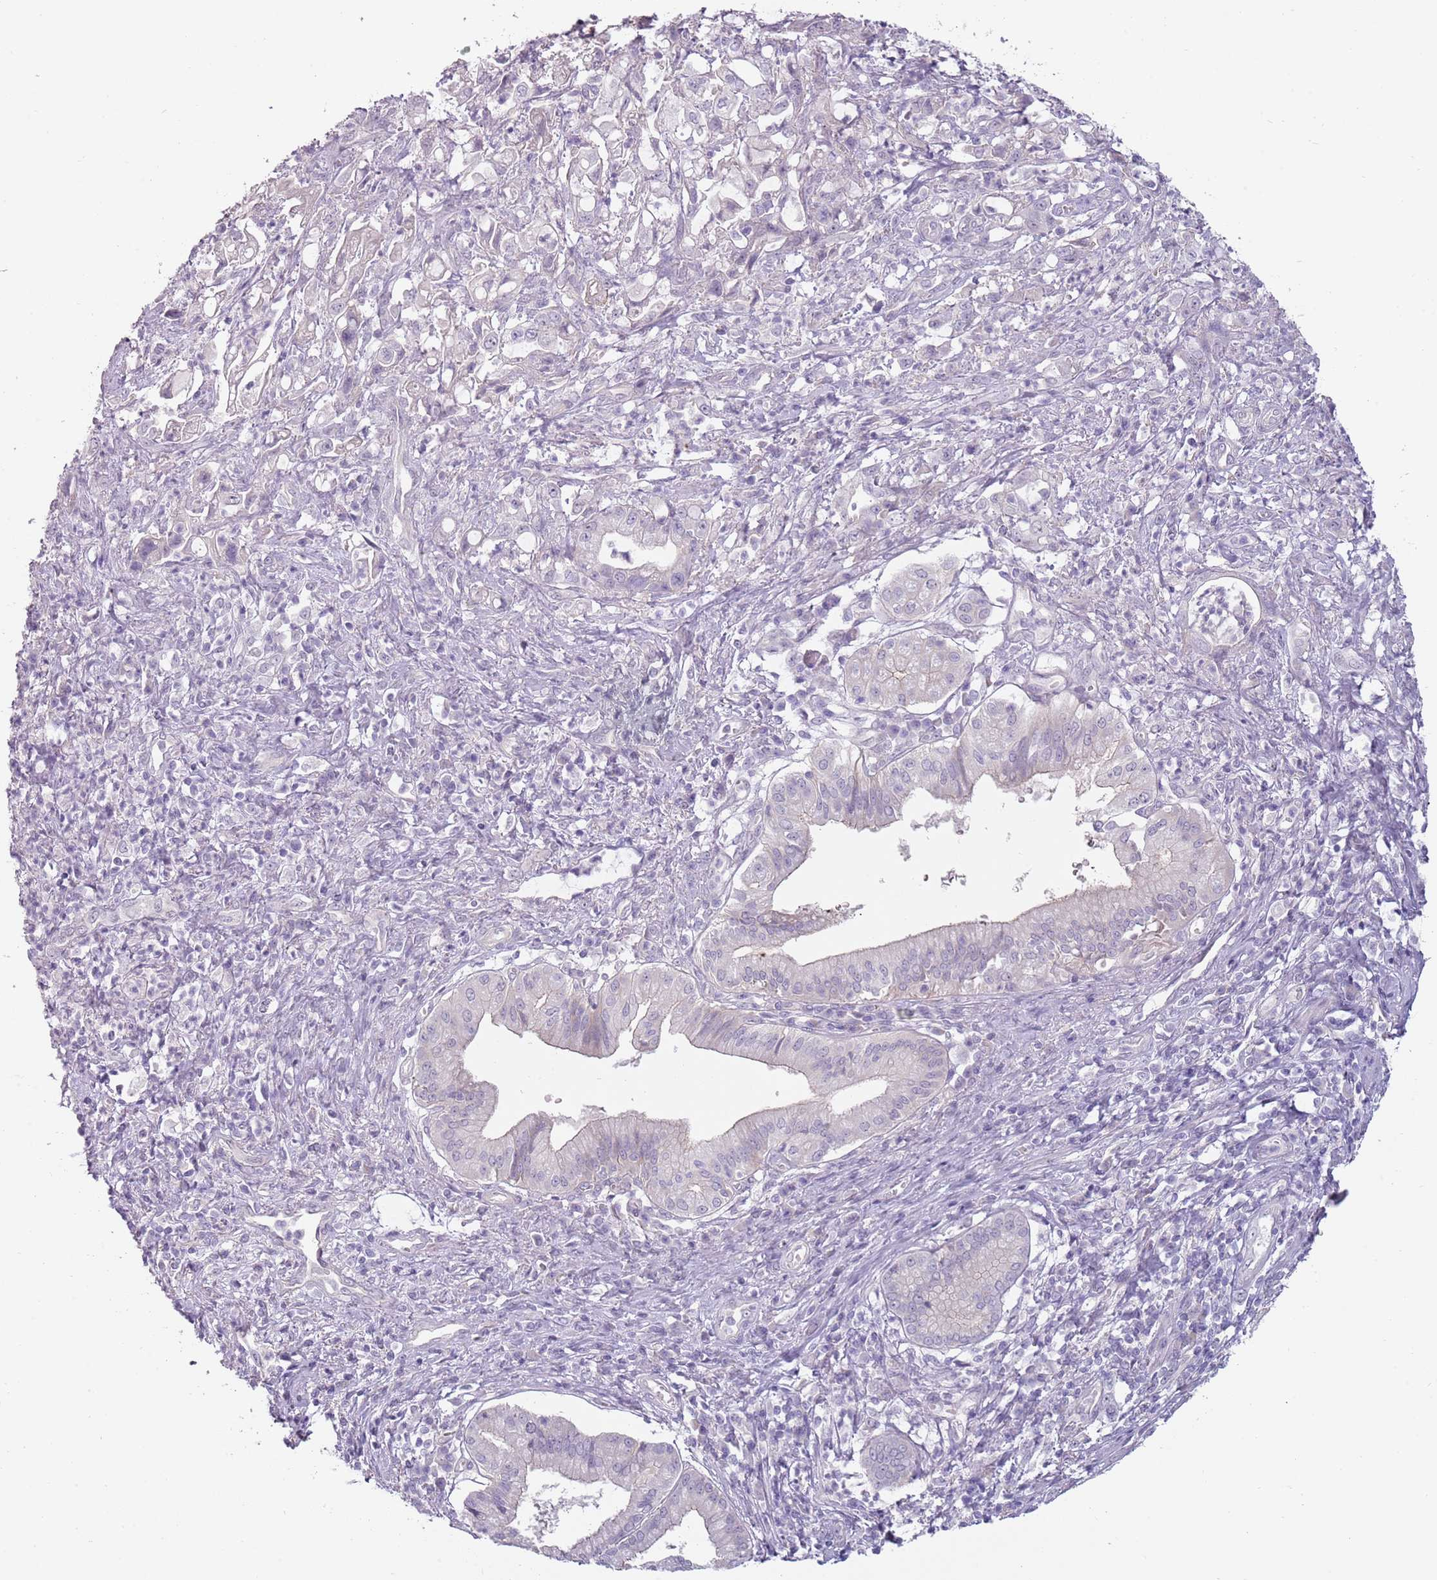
{"staining": {"intensity": "negative", "quantity": "none", "location": "none"}, "tissue": "pancreatic cancer", "cell_type": "Tumor cells", "image_type": "cancer", "snomed": [{"axis": "morphology", "description": "Adenocarcinoma, NOS"}, {"axis": "topography", "description": "Pancreas"}], "caption": "The immunohistochemistry (IHC) photomicrograph has no significant expression in tumor cells of pancreatic adenocarcinoma tissue.", "gene": "RFX2", "patient": {"sex": "female", "age": 61}}